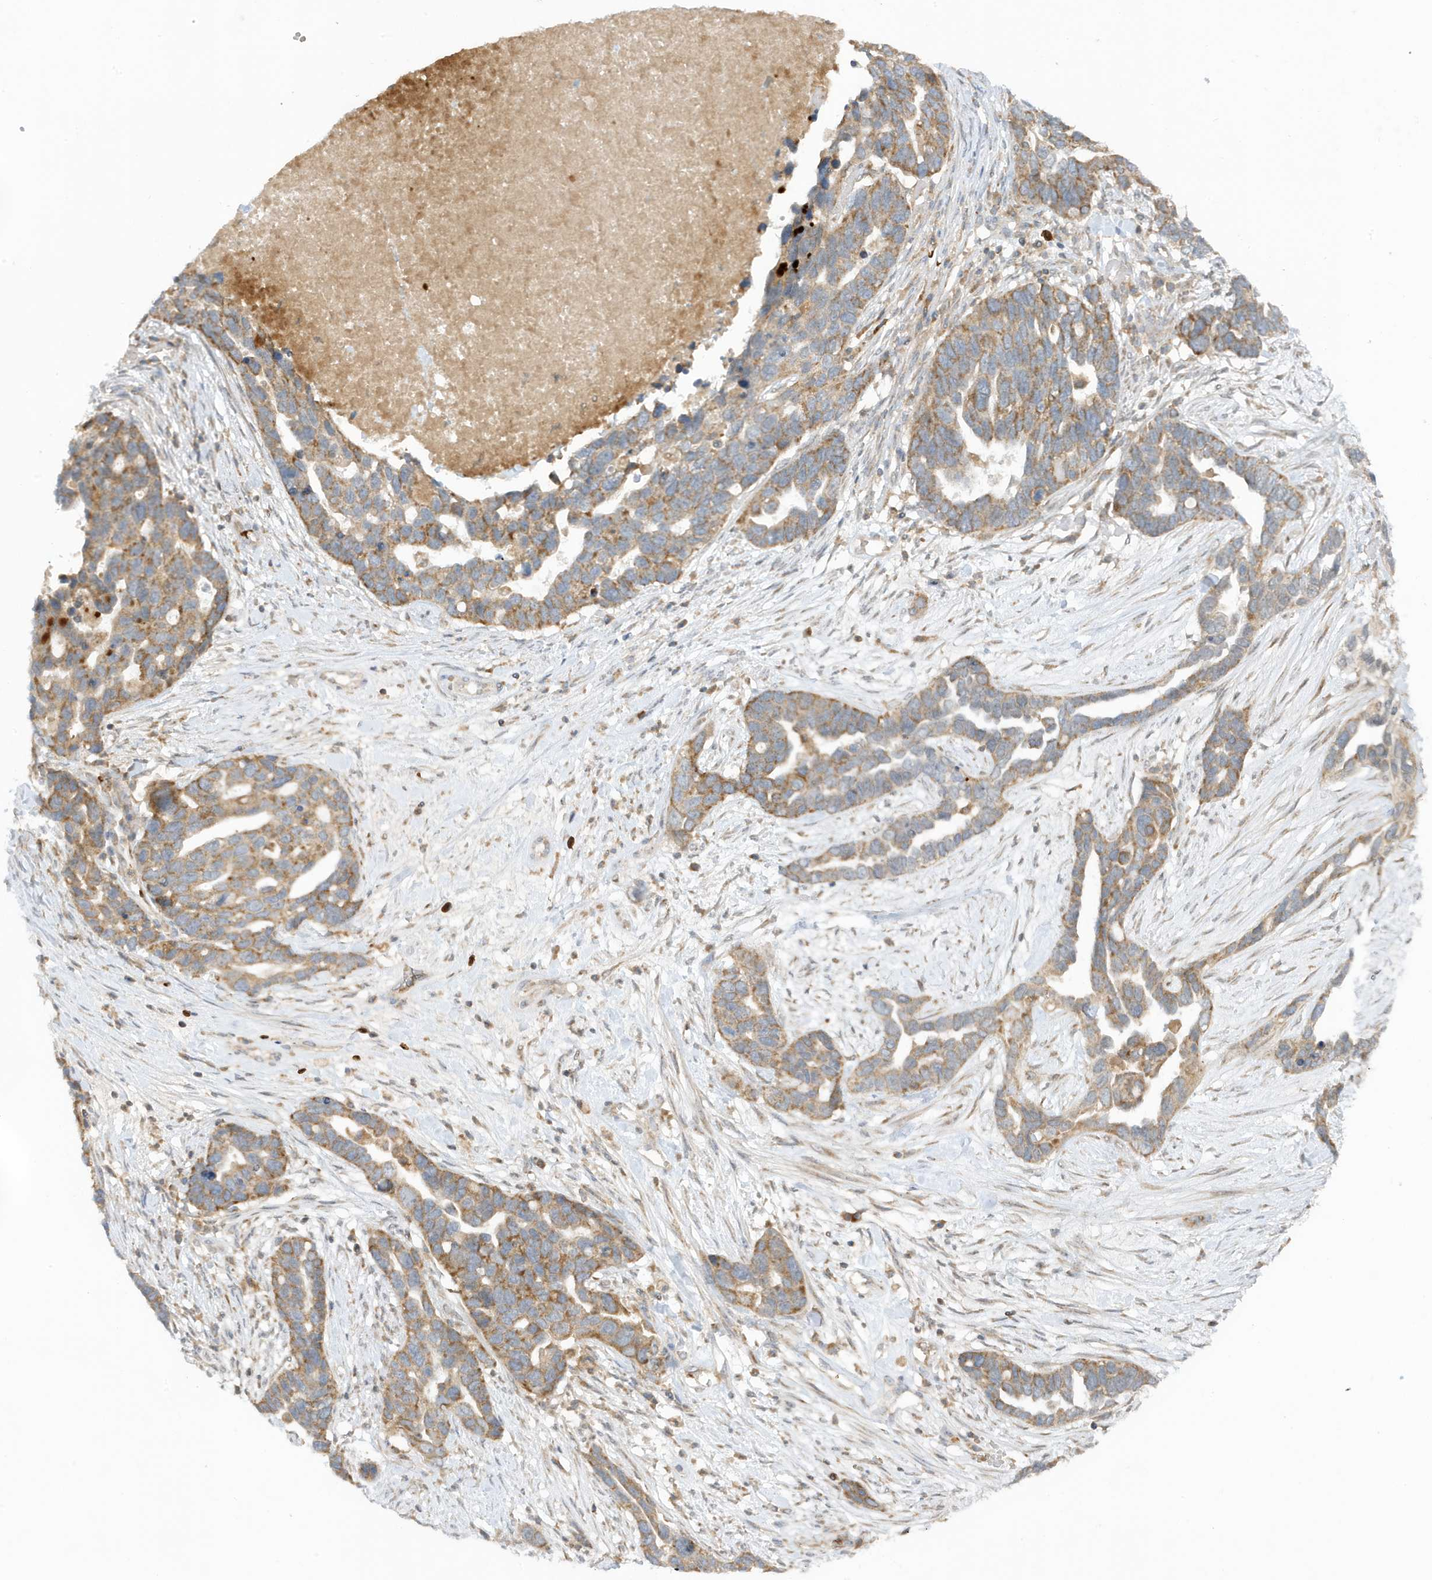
{"staining": {"intensity": "moderate", "quantity": ">75%", "location": "cytoplasmic/membranous"}, "tissue": "ovarian cancer", "cell_type": "Tumor cells", "image_type": "cancer", "snomed": [{"axis": "morphology", "description": "Cystadenocarcinoma, serous, NOS"}, {"axis": "topography", "description": "Ovary"}], "caption": "Moderate cytoplasmic/membranous positivity is present in approximately >75% of tumor cells in ovarian serous cystadenocarcinoma.", "gene": "NPPC", "patient": {"sex": "female", "age": 54}}